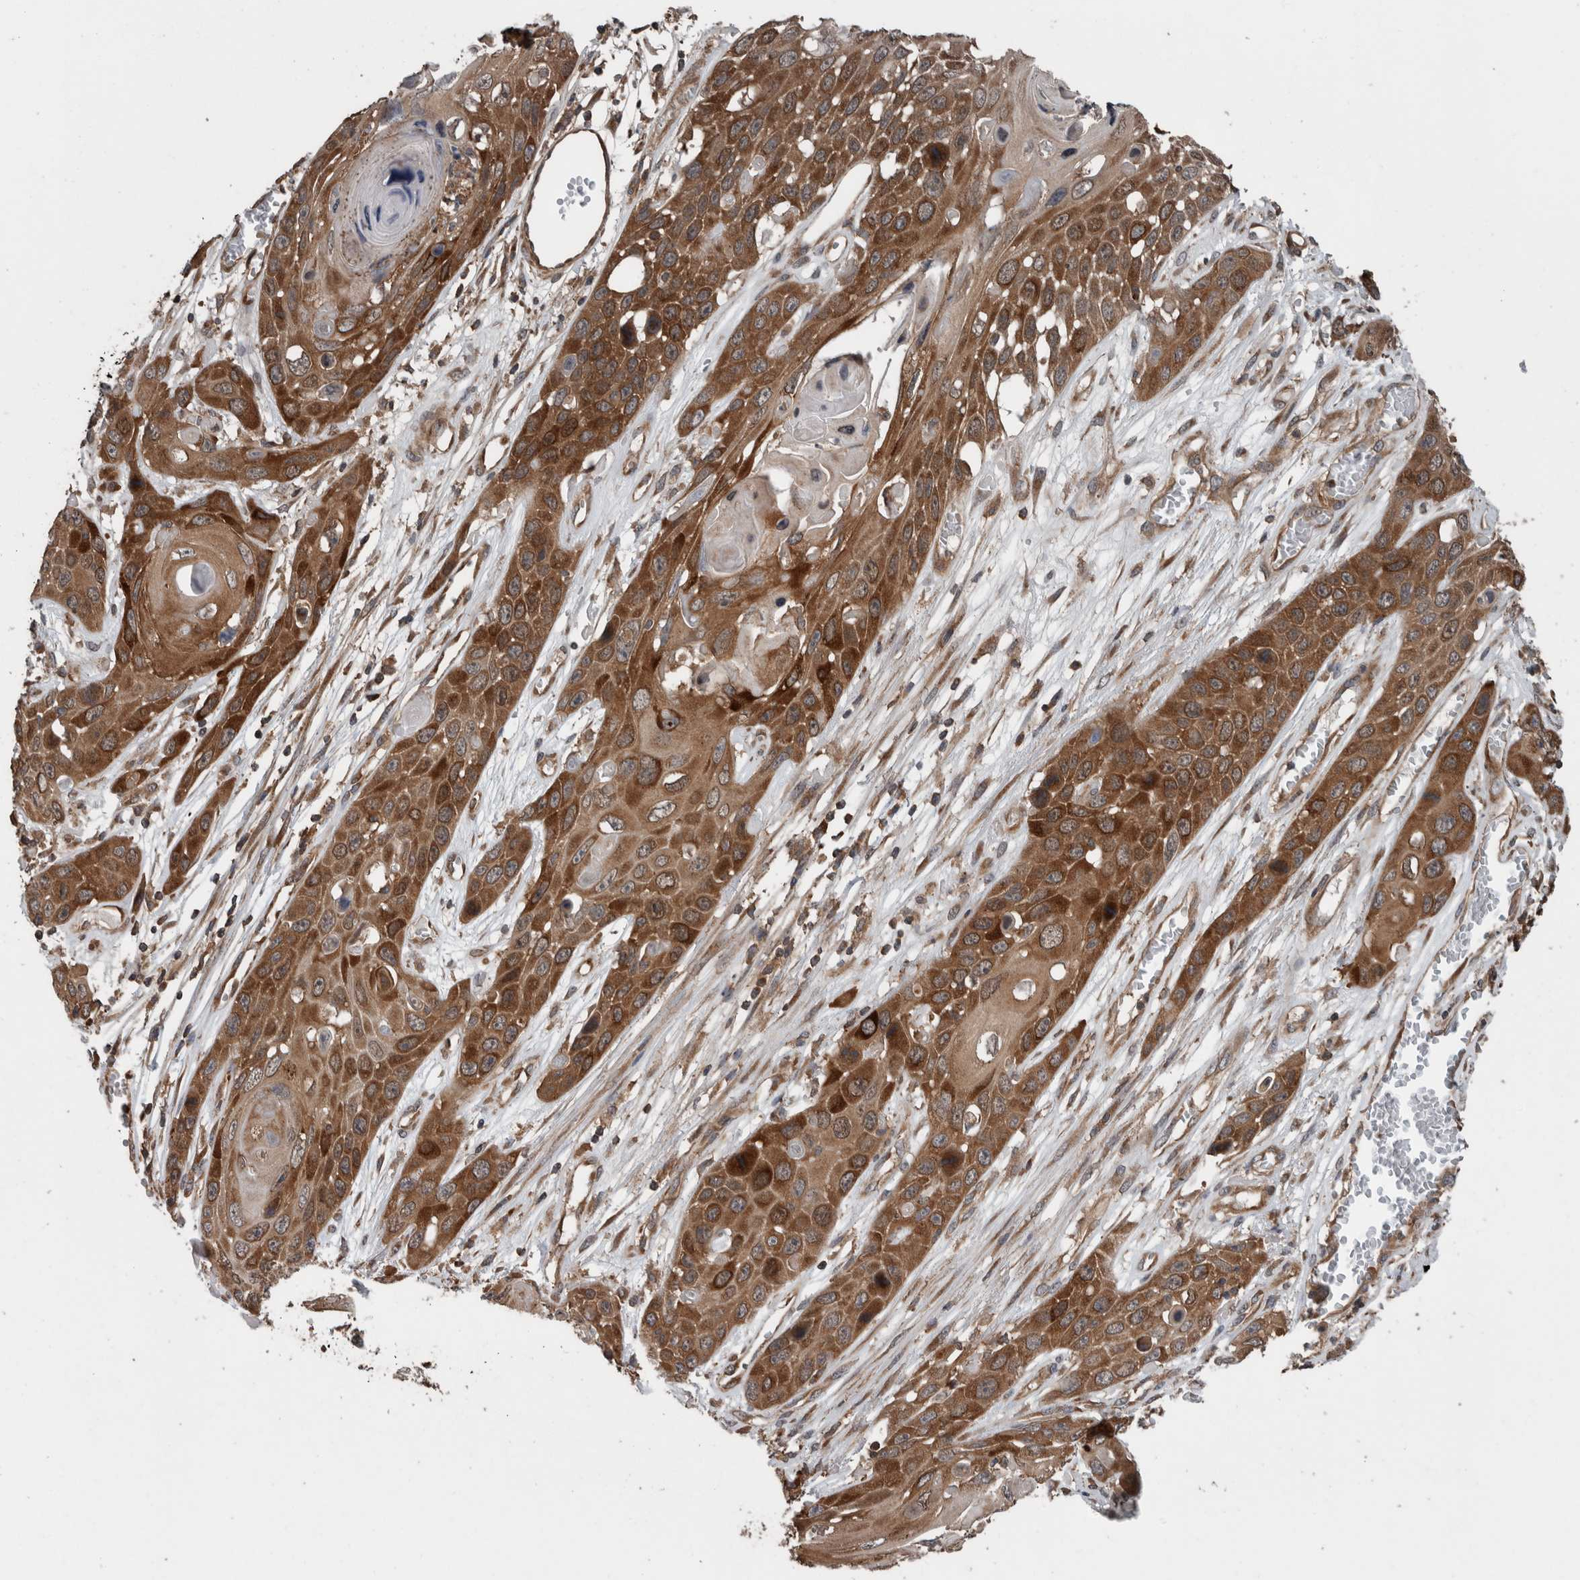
{"staining": {"intensity": "moderate", "quantity": ">75%", "location": "cytoplasmic/membranous"}, "tissue": "skin cancer", "cell_type": "Tumor cells", "image_type": "cancer", "snomed": [{"axis": "morphology", "description": "Squamous cell carcinoma, NOS"}, {"axis": "topography", "description": "Skin"}], "caption": "The histopathology image reveals staining of squamous cell carcinoma (skin), revealing moderate cytoplasmic/membranous protein positivity (brown color) within tumor cells.", "gene": "RIOK3", "patient": {"sex": "male", "age": 55}}